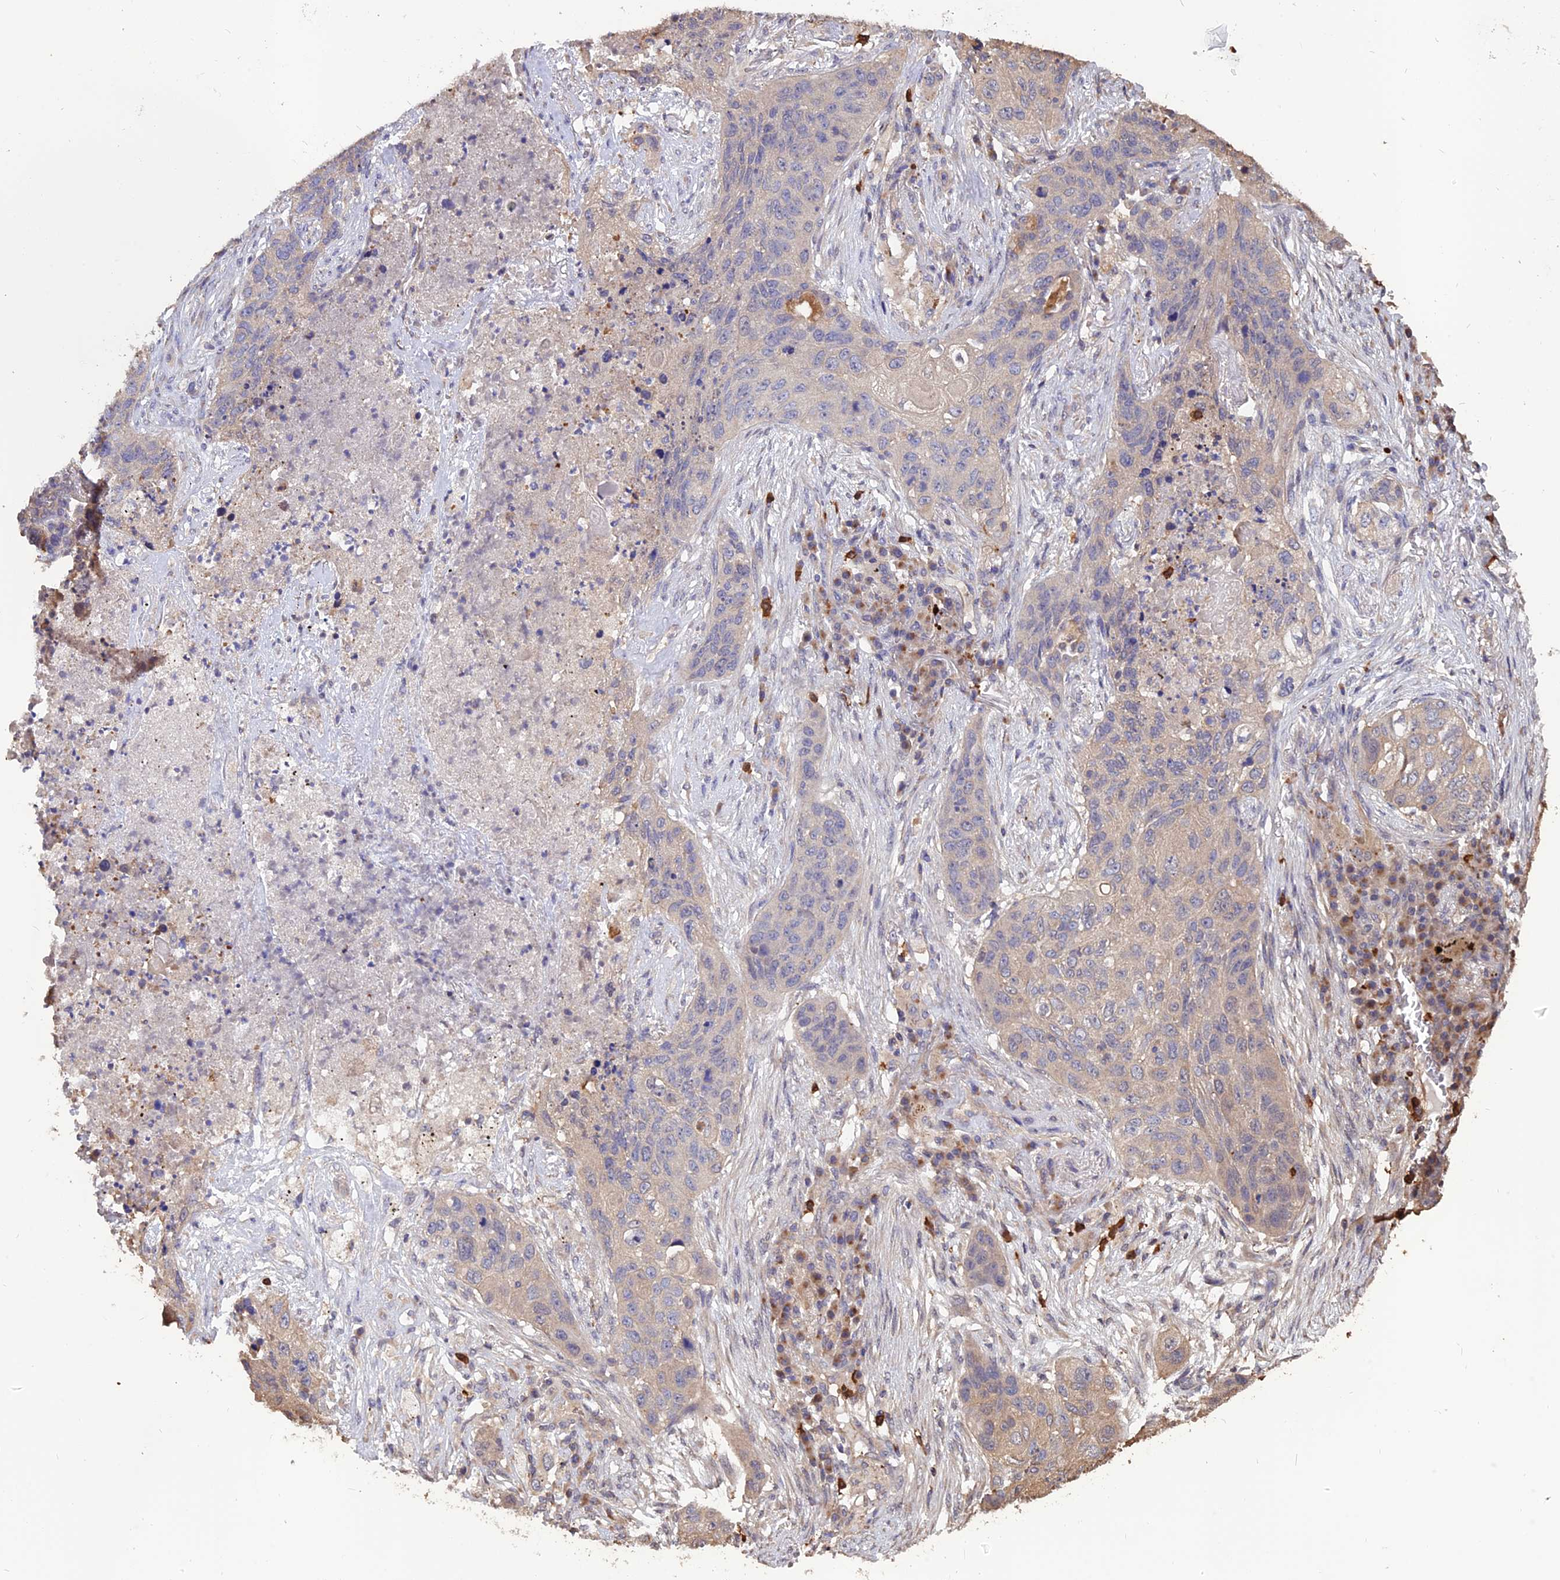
{"staining": {"intensity": "negative", "quantity": "none", "location": "none"}, "tissue": "lung cancer", "cell_type": "Tumor cells", "image_type": "cancer", "snomed": [{"axis": "morphology", "description": "Squamous cell carcinoma, NOS"}, {"axis": "topography", "description": "Lung"}], "caption": "The micrograph shows no staining of tumor cells in lung cancer.", "gene": "CARMIL2", "patient": {"sex": "female", "age": 63}}